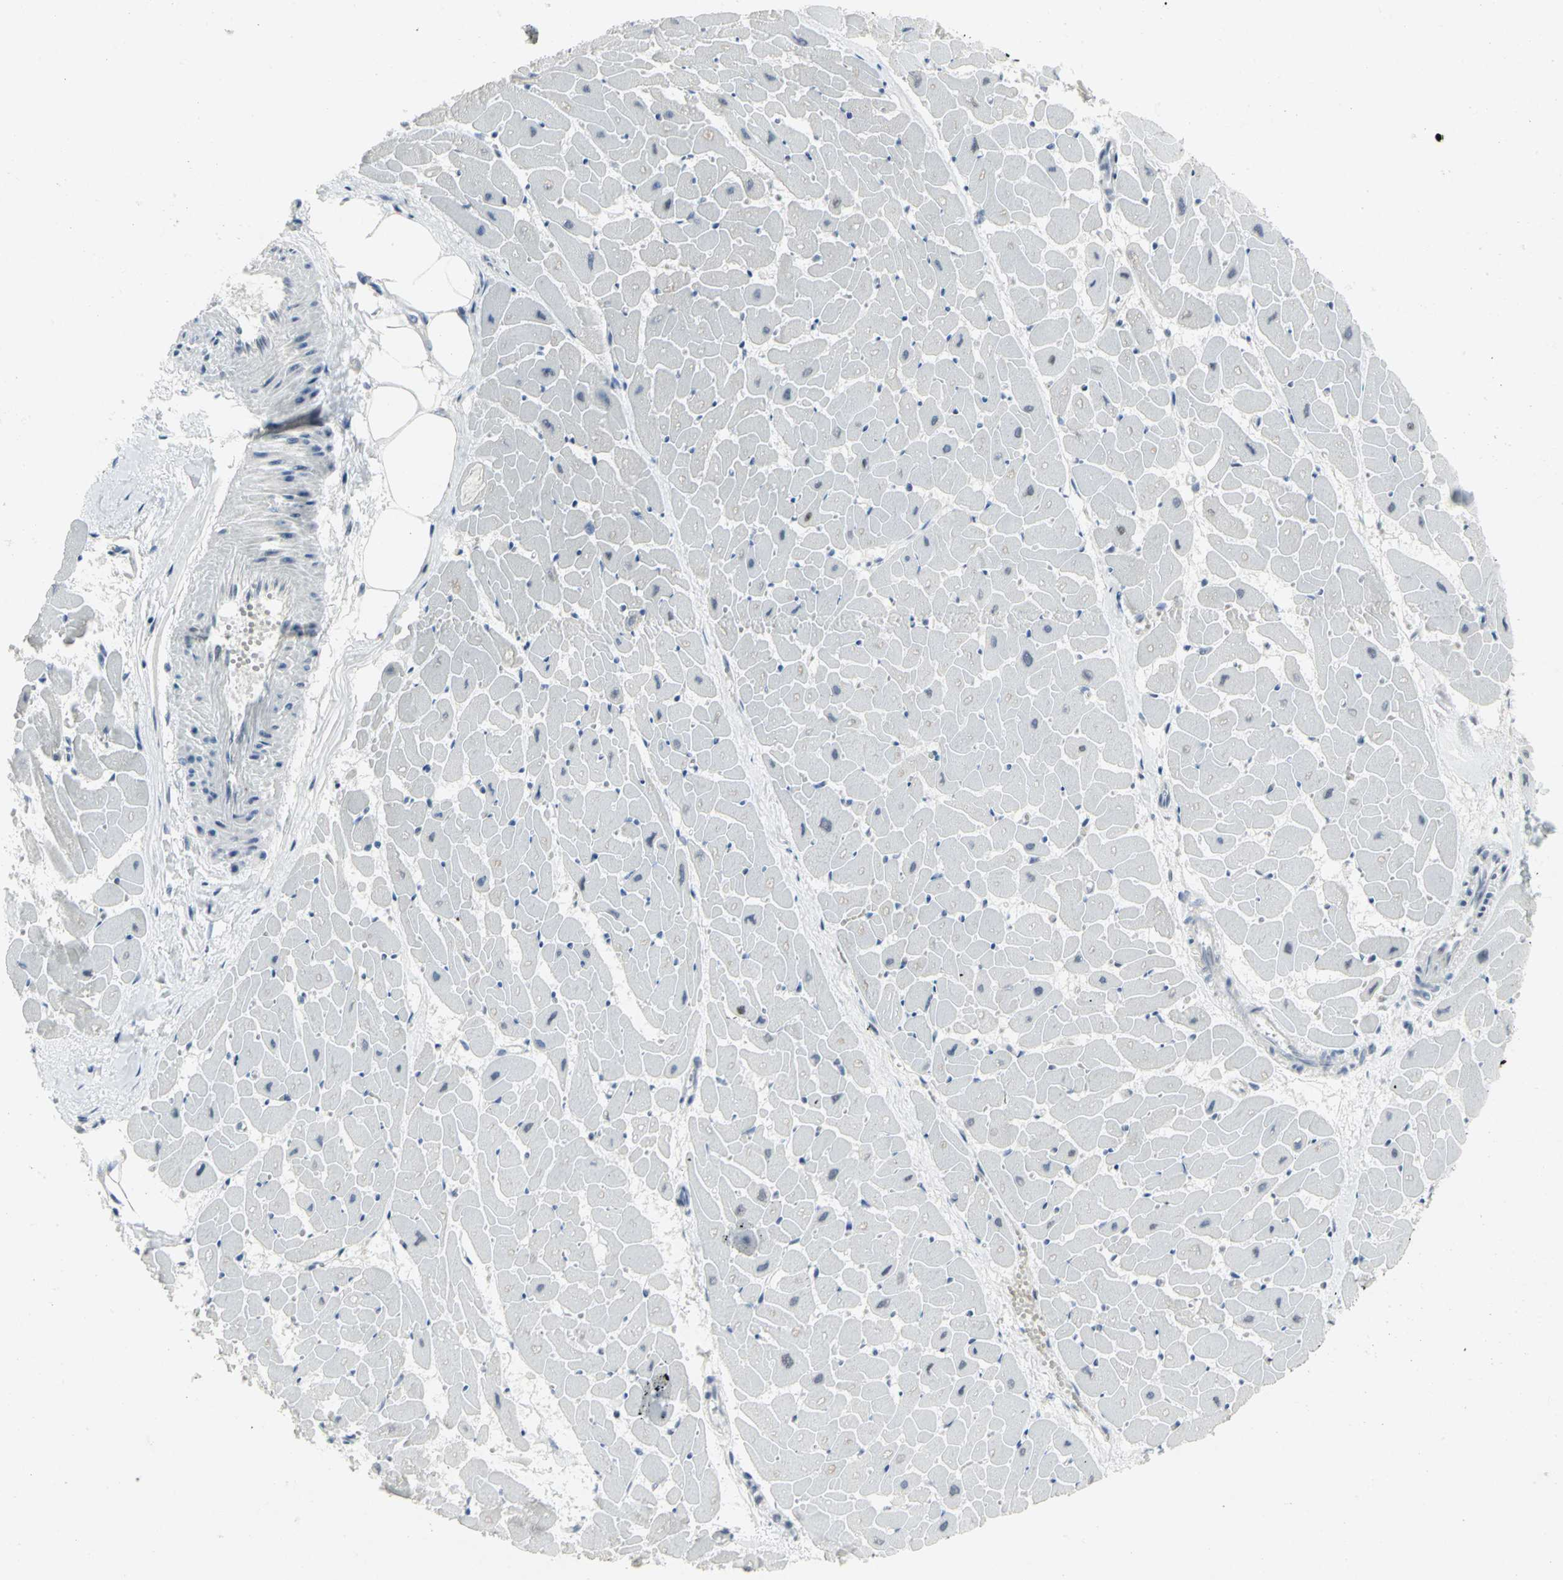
{"staining": {"intensity": "weak", "quantity": "<25%", "location": "nuclear"}, "tissue": "heart muscle", "cell_type": "Cardiomyocytes", "image_type": "normal", "snomed": [{"axis": "morphology", "description": "Normal tissue, NOS"}, {"axis": "topography", "description": "Heart"}], "caption": "A high-resolution image shows immunohistochemistry staining of normal heart muscle, which displays no significant staining in cardiomyocytes. Brightfield microscopy of immunohistochemistry (IHC) stained with DAB (3,3'-diaminobenzidine) (brown) and hematoxylin (blue), captured at high magnification.", "gene": "RPA1", "patient": {"sex": "female", "age": 19}}